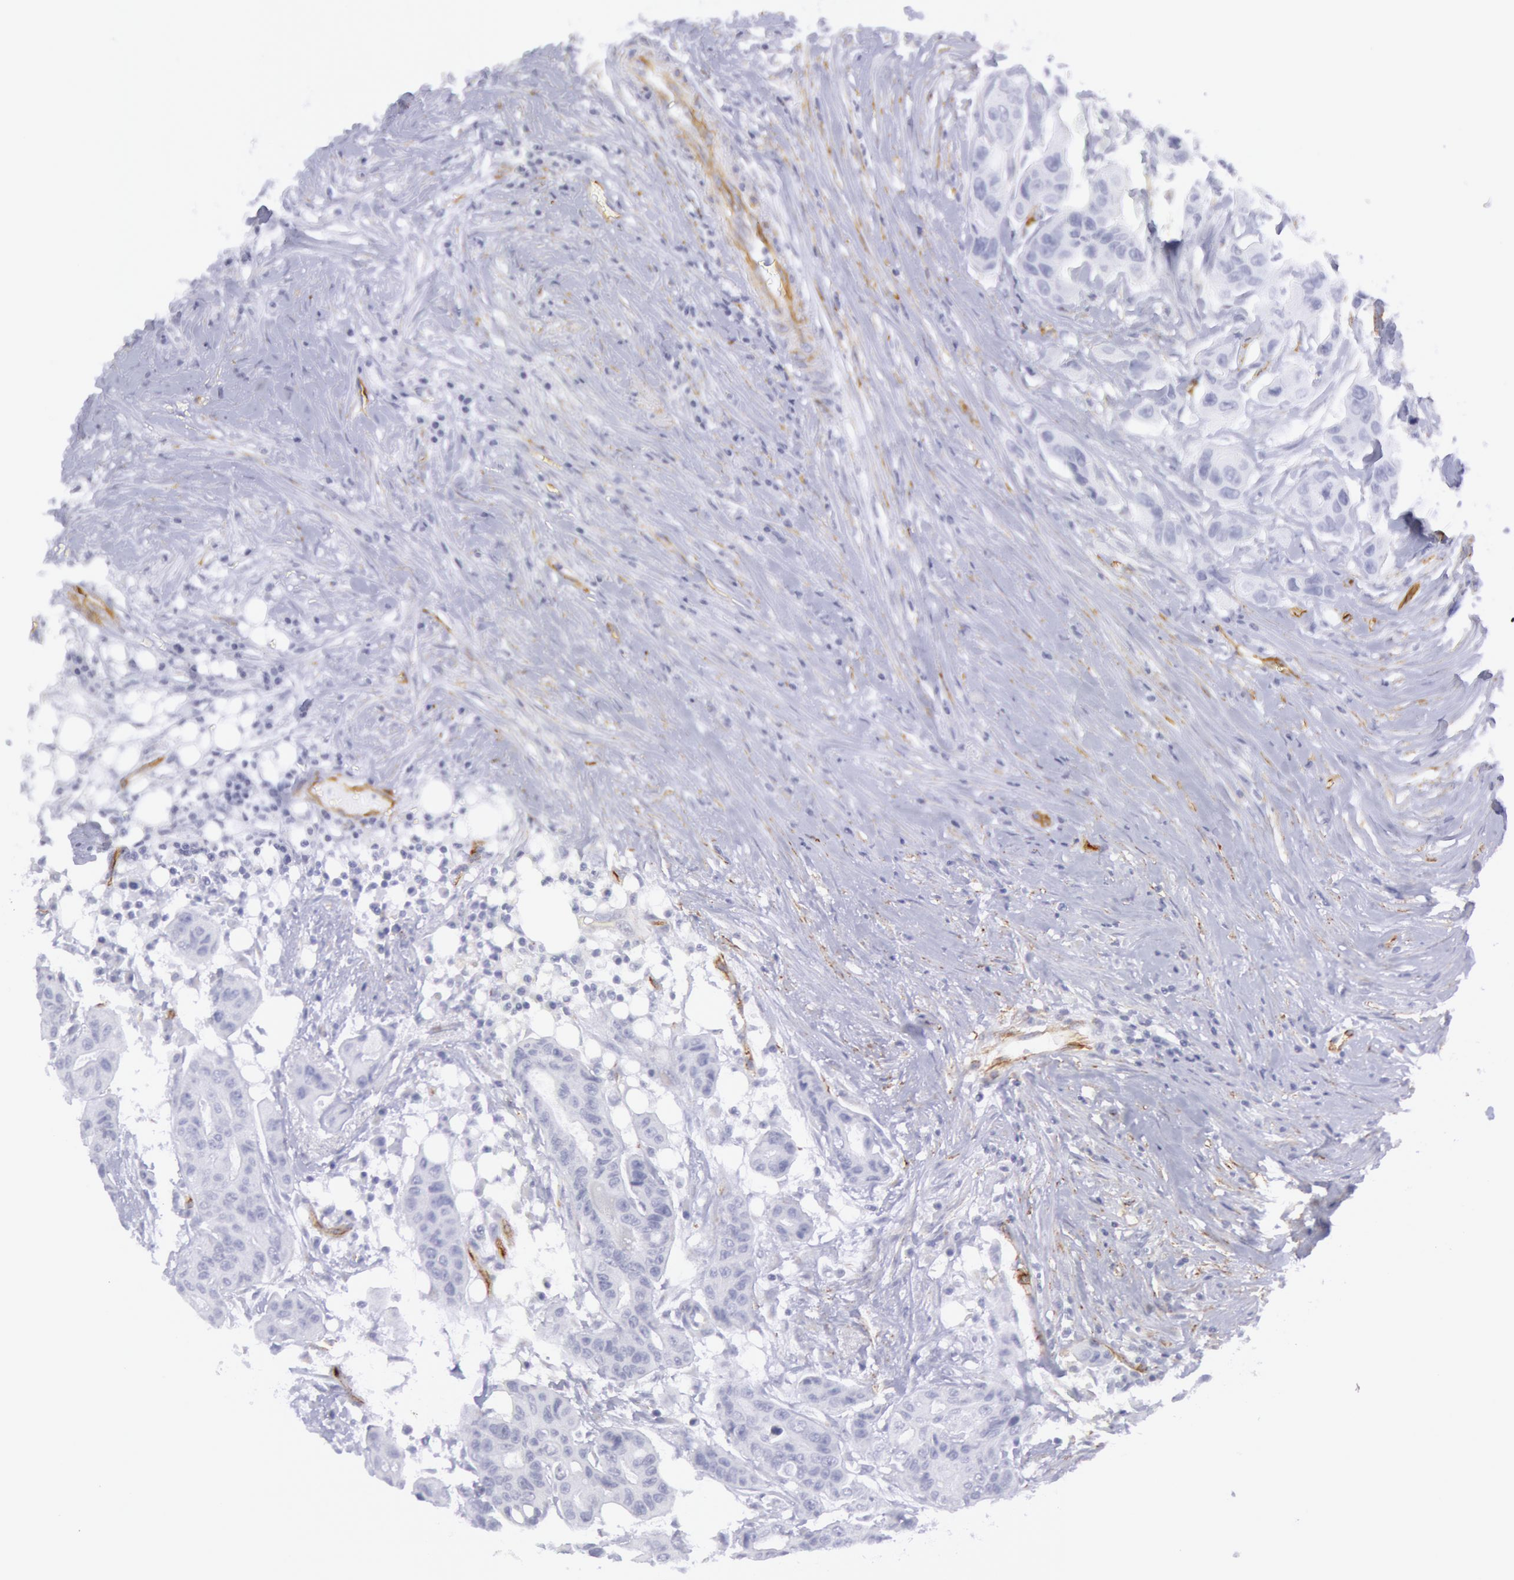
{"staining": {"intensity": "negative", "quantity": "none", "location": "none"}, "tissue": "colorectal cancer", "cell_type": "Tumor cells", "image_type": "cancer", "snomed": [{"axis": "morphology", "description": "Adenocarcinoma, NOS"}, {"axis": "topography", "description": "Colon"}], "caption": "Histopathology image shows no significant protein staining in tumor cells of colorectal cancer (adenocarcinoma).", "gene": "CDH13", "patient": {"sex": "female", "age": 70}}